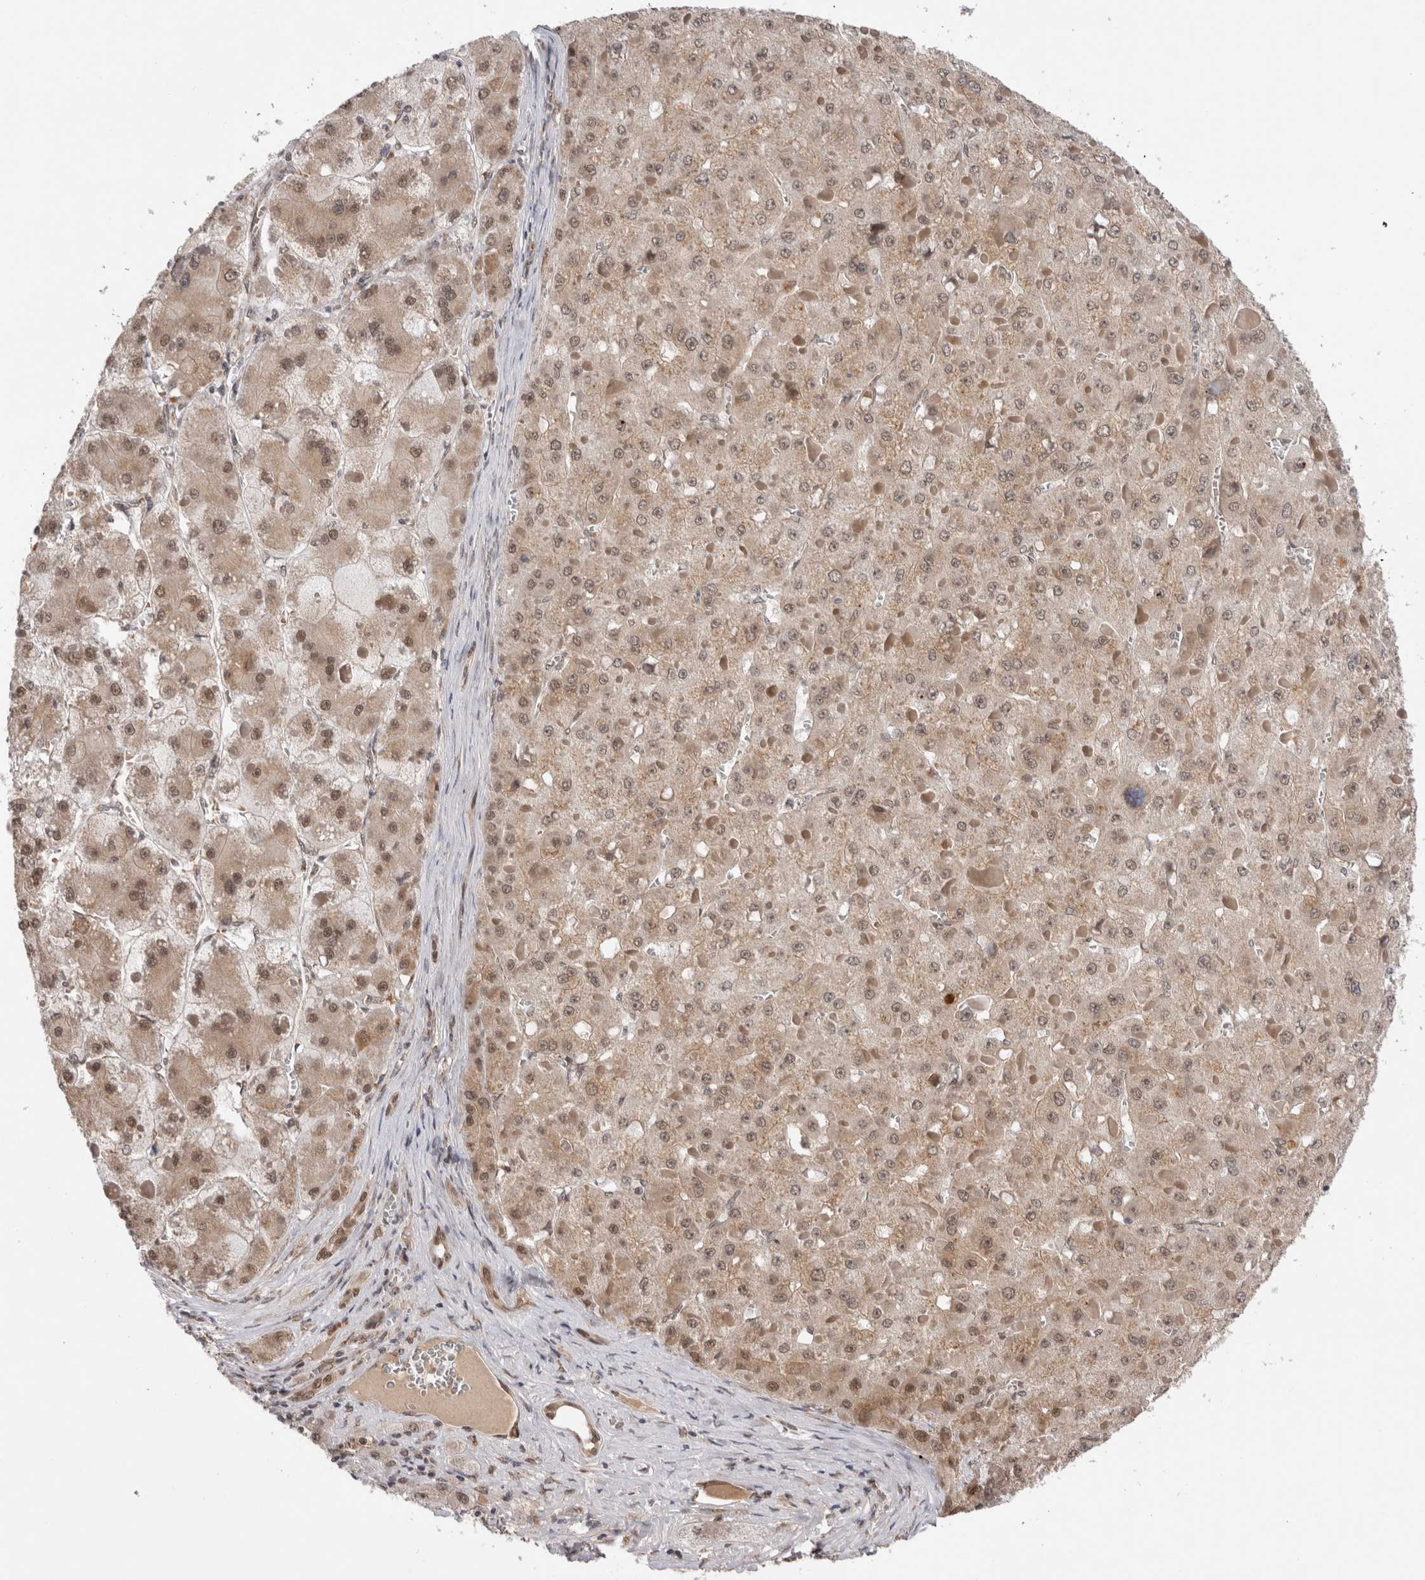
{"staining": {"intensity": "weak", "quantity": ">75%", "location": "cytoplasmic/membranous,nuclear"}, "tissue": "liver cancer", "cell_type": "Tumor cells", "image_type": "cancer", "snomed": [{"axis": "morphology", "description": "Carcinoma, Hepatocellular, NOS"}, {"axis": "topography", "description": "Liver"}], "caption": "A low amount of weak cytoplasmic/membranous and nuclear positivity is seen in about >75% of tumor cells in liver cancer (hepatocellular carcinoma) tissue. (DAB = brown stain, brightfield microscopy at high magnification).", "gene": "TMEM65", "patient": {"sex": "female", "age": 73}}